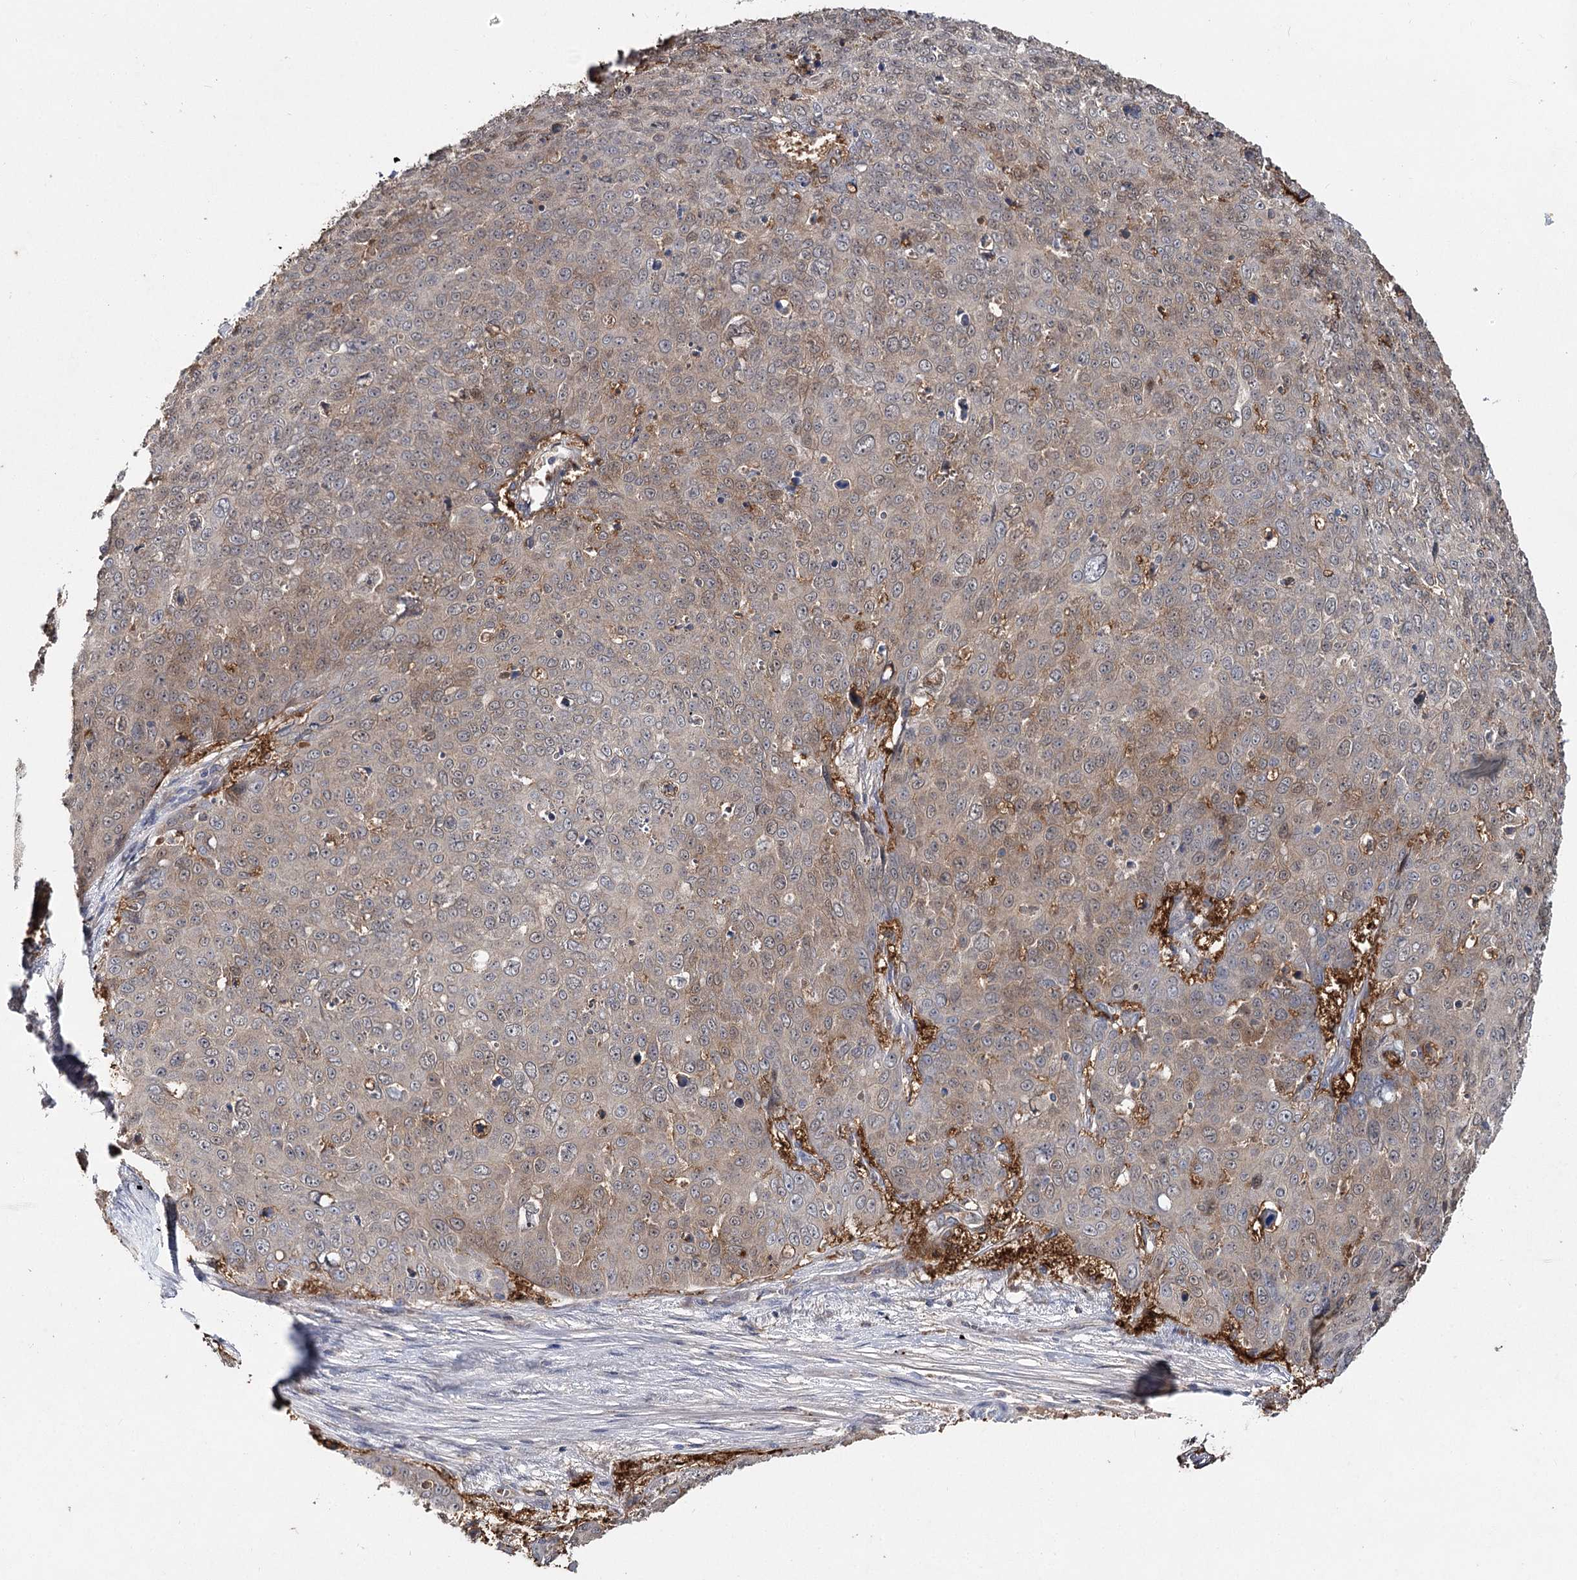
{"staining": {"intensity": "weak", "quantity": "25%-75%", "location": "cytoplasmic/membranous"}, "tissue": "skin cancer", "cell_type": "Tumor cells", "image_type": "cancer", "snomed": [{"axis": "morphology", "description": "Squamous cell carcinoma, NOS"}, {"axis": "topography", "description": "Skin"}], "caption": "Brown immunohistochemical staining in human skin cancer displays weak cytoplasmic/membranous expression in about 25%-75% of tumor cells.", "gene": "PYROXD2", "patient": {"sex": "male", "age": 71}}